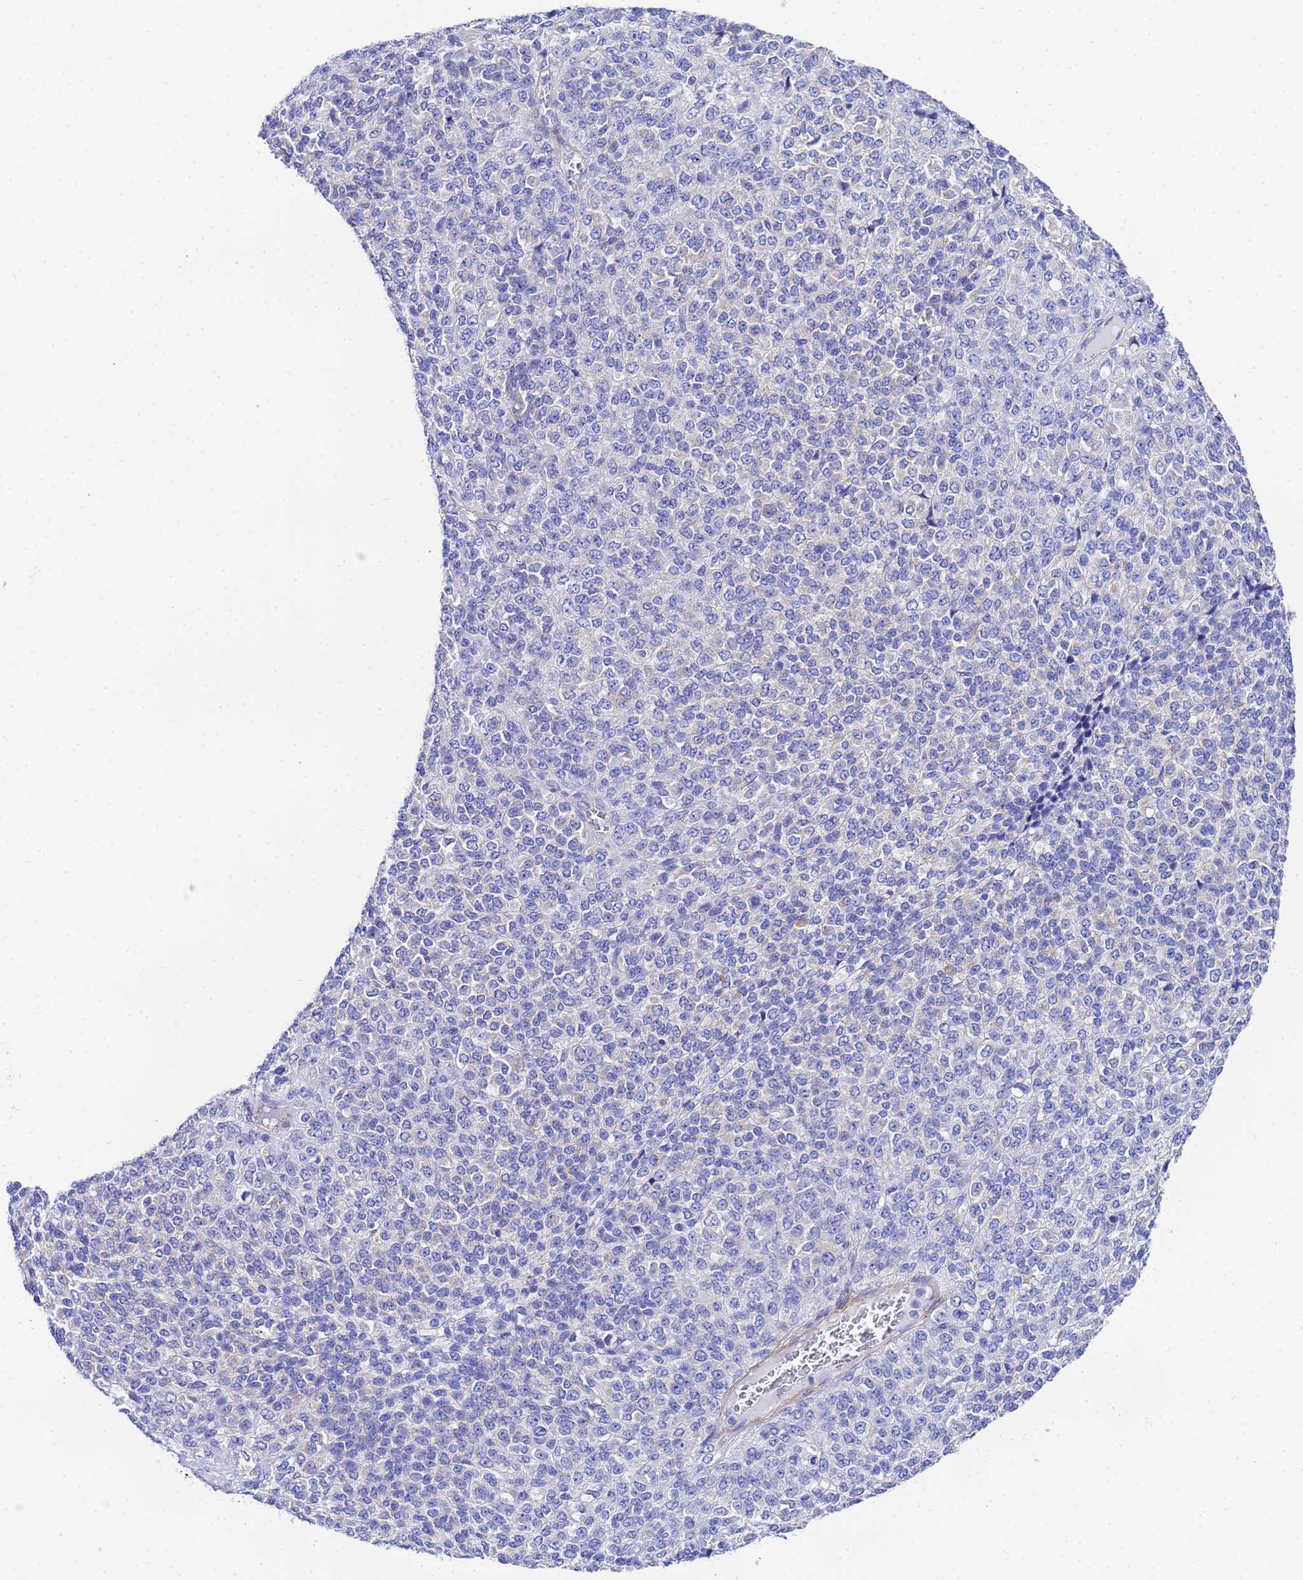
{"staining": {"intensity": "weak", "quantity": "<25%", "location": "cytoplasmic/membranous"}, "tissue": "melanoma", "cell_type": "Tumor cells", "image_type": "cancer", "snomed": [{"axis": "morphology", "description": "Malignant melanoma, Metastatic site"}, {"axis": "topography", "description": "Brain"}], "caption": "This is an IHC photomicrograph of melanoma. There is no staining in tumor cells.", "gene": "RAB39B", "patient": {"sex": "female", "age": 56}}